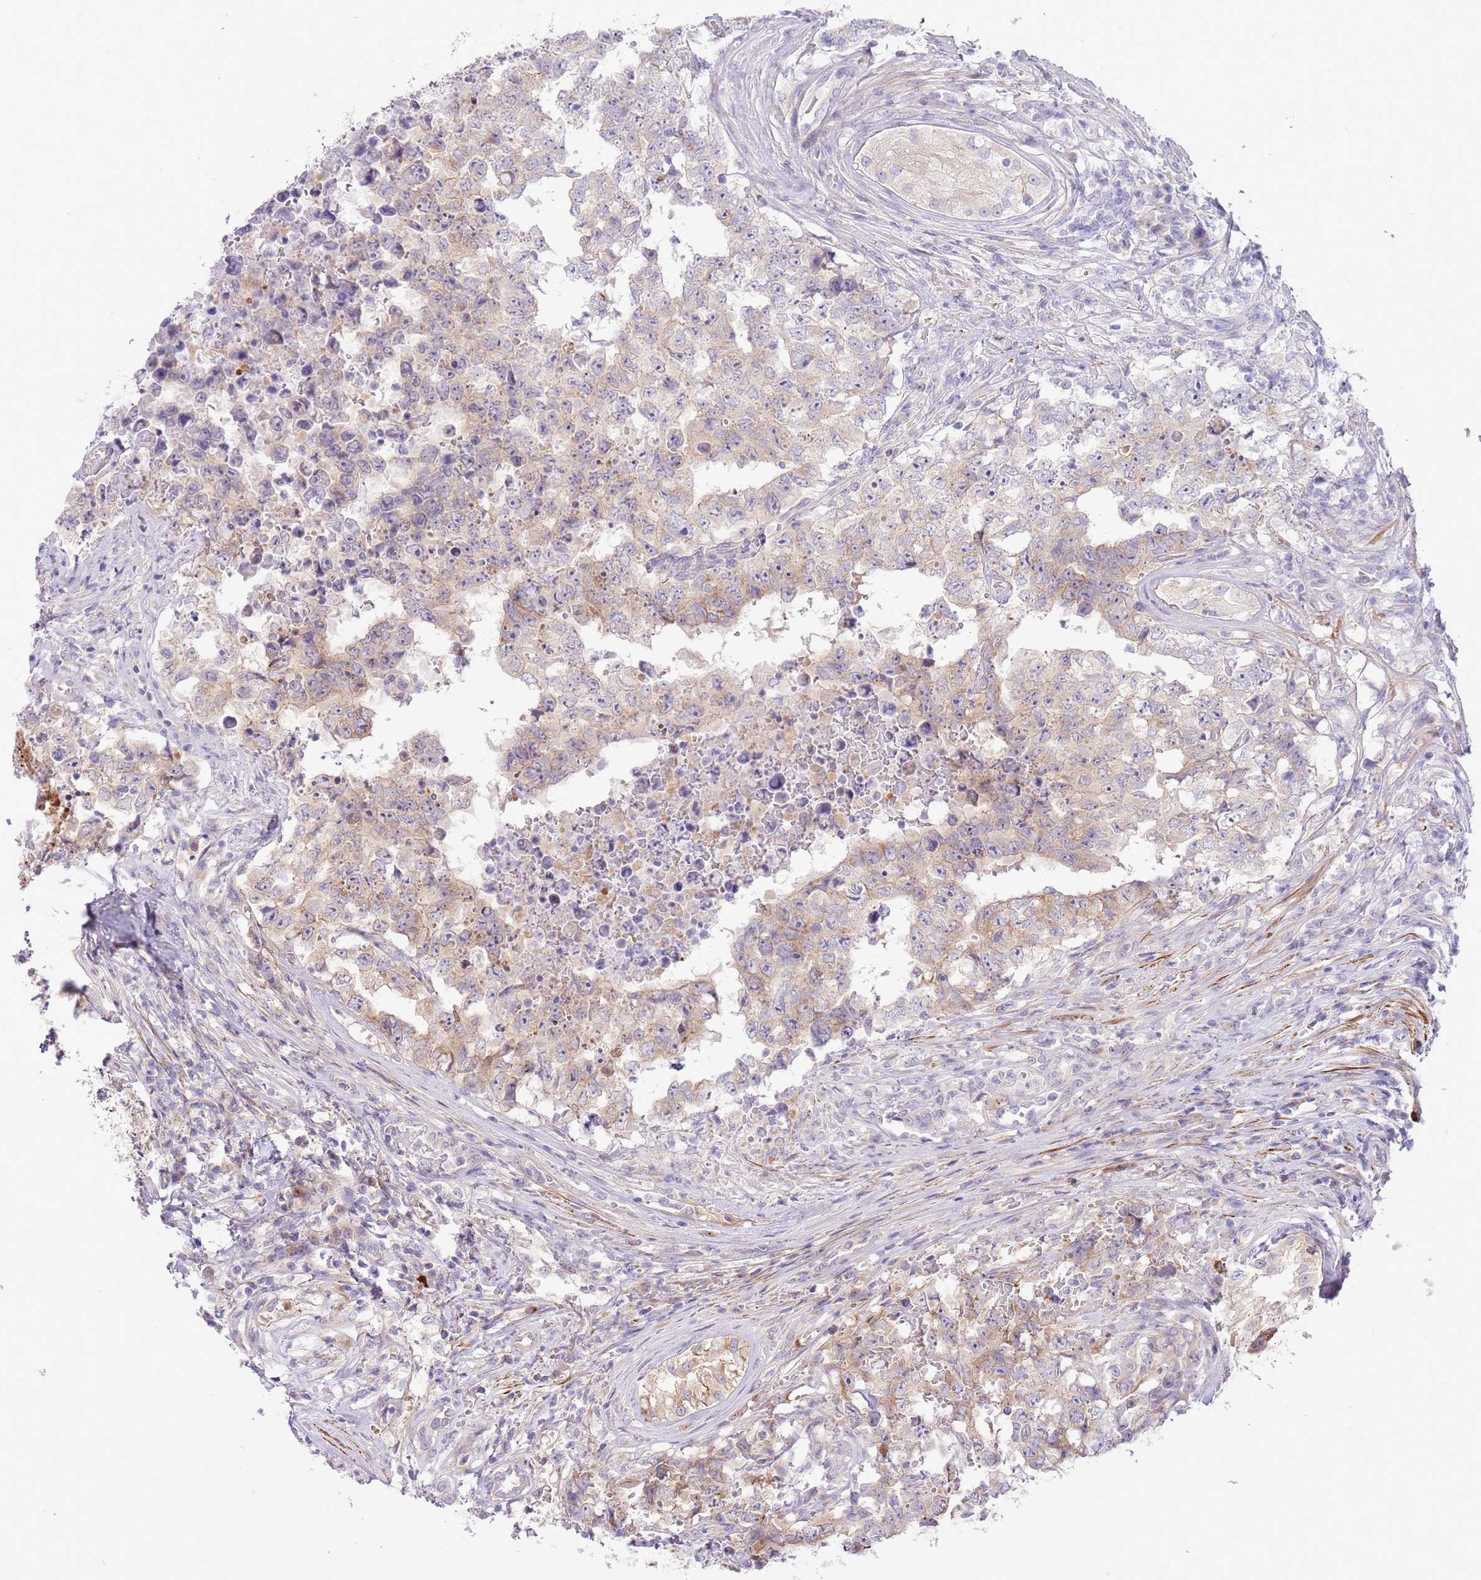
{"staining": {"intensity": "moderate", "quantity": "<25%", "location": "cytoplasmic/membranous"}, "tissue": "testis cancer", "cell_type": "Tumor cells", "image_type": "cancer", "snomed": [{"axis": "morphology", "description": "Normal tissue, NOS"}, {"axis": "morphology", "description": "Carcinoma, Embryonal, NOS"}, {"axis": "topography", "description": "Testis"}, {"axis": "topography", "description": "Epididymis"}], "caption": "Immunohistochemistry (IHC) image of neoplastic tissue: human testis cancer (embryonal carcinoma) stained using immunohistochemistry exhibits low levels of moderate protein expression localized specifically in the cytoplasmic/membranous of tumor cells, appearing as a cytoplasmic/membranous brown color.", "gene": "ZC4H2", "patient": {"sex": "male", "age": 25}}